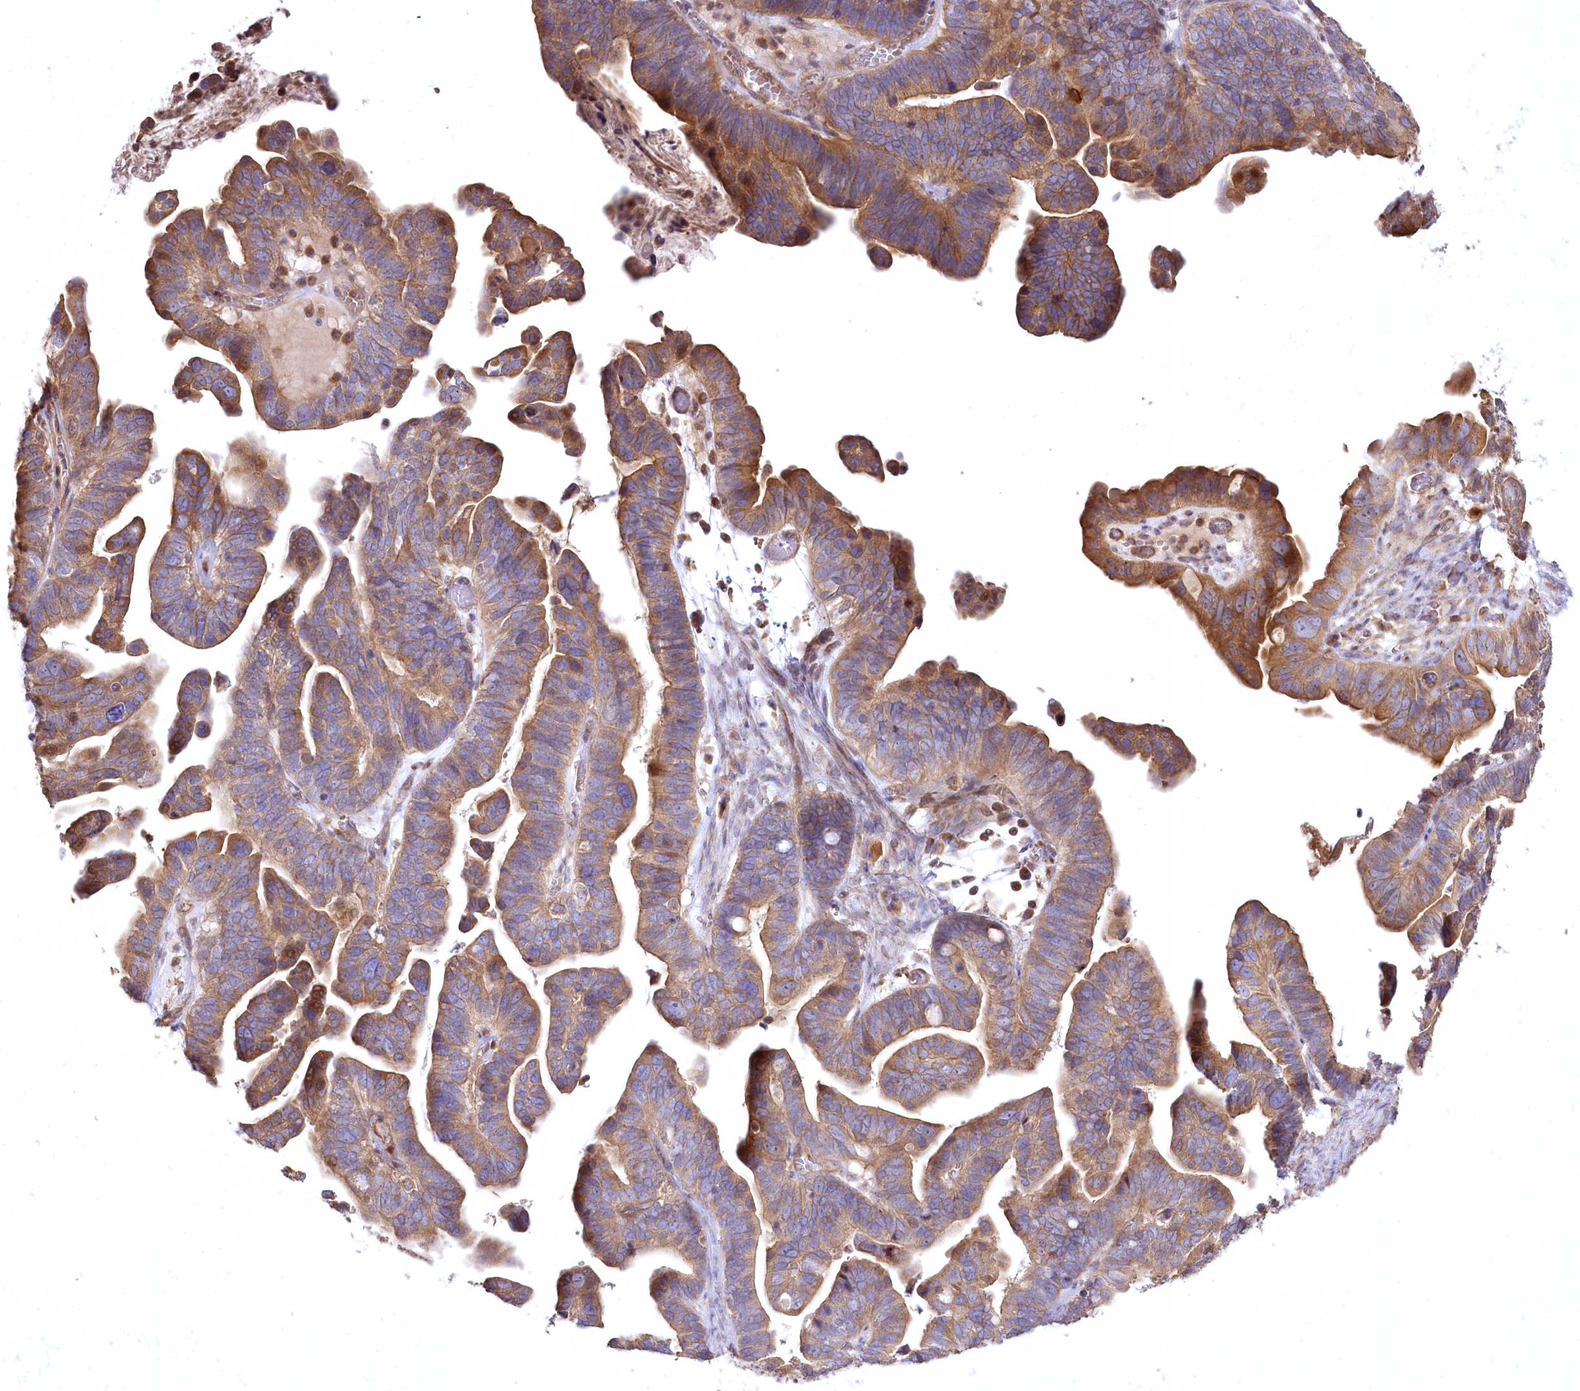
{"staining": {"intensity": "moderate", "quantity": ">75%", "location": "cytoplasmic/membranous"}, "tissue": "ovarian cancer", "cell_type": "Tumor cells", "image_type": "cancer", "snomed": [{"axis": "morphology", "description": "Cystadenocarcinoma, serous, NOS"}, {"axis": "topography", "description": "Ovary"}], "caption": "Brown immunohistochemical staining in human ovarian serous cystadenocarcinoma exhibits moderate cytoplasmic/membranous expression in about >75% of tumor cells. (IHC, brightfield microscopy, high magnification).", "gene": "SH3TC1", "patient": {"sex": "female", "age": 56}}